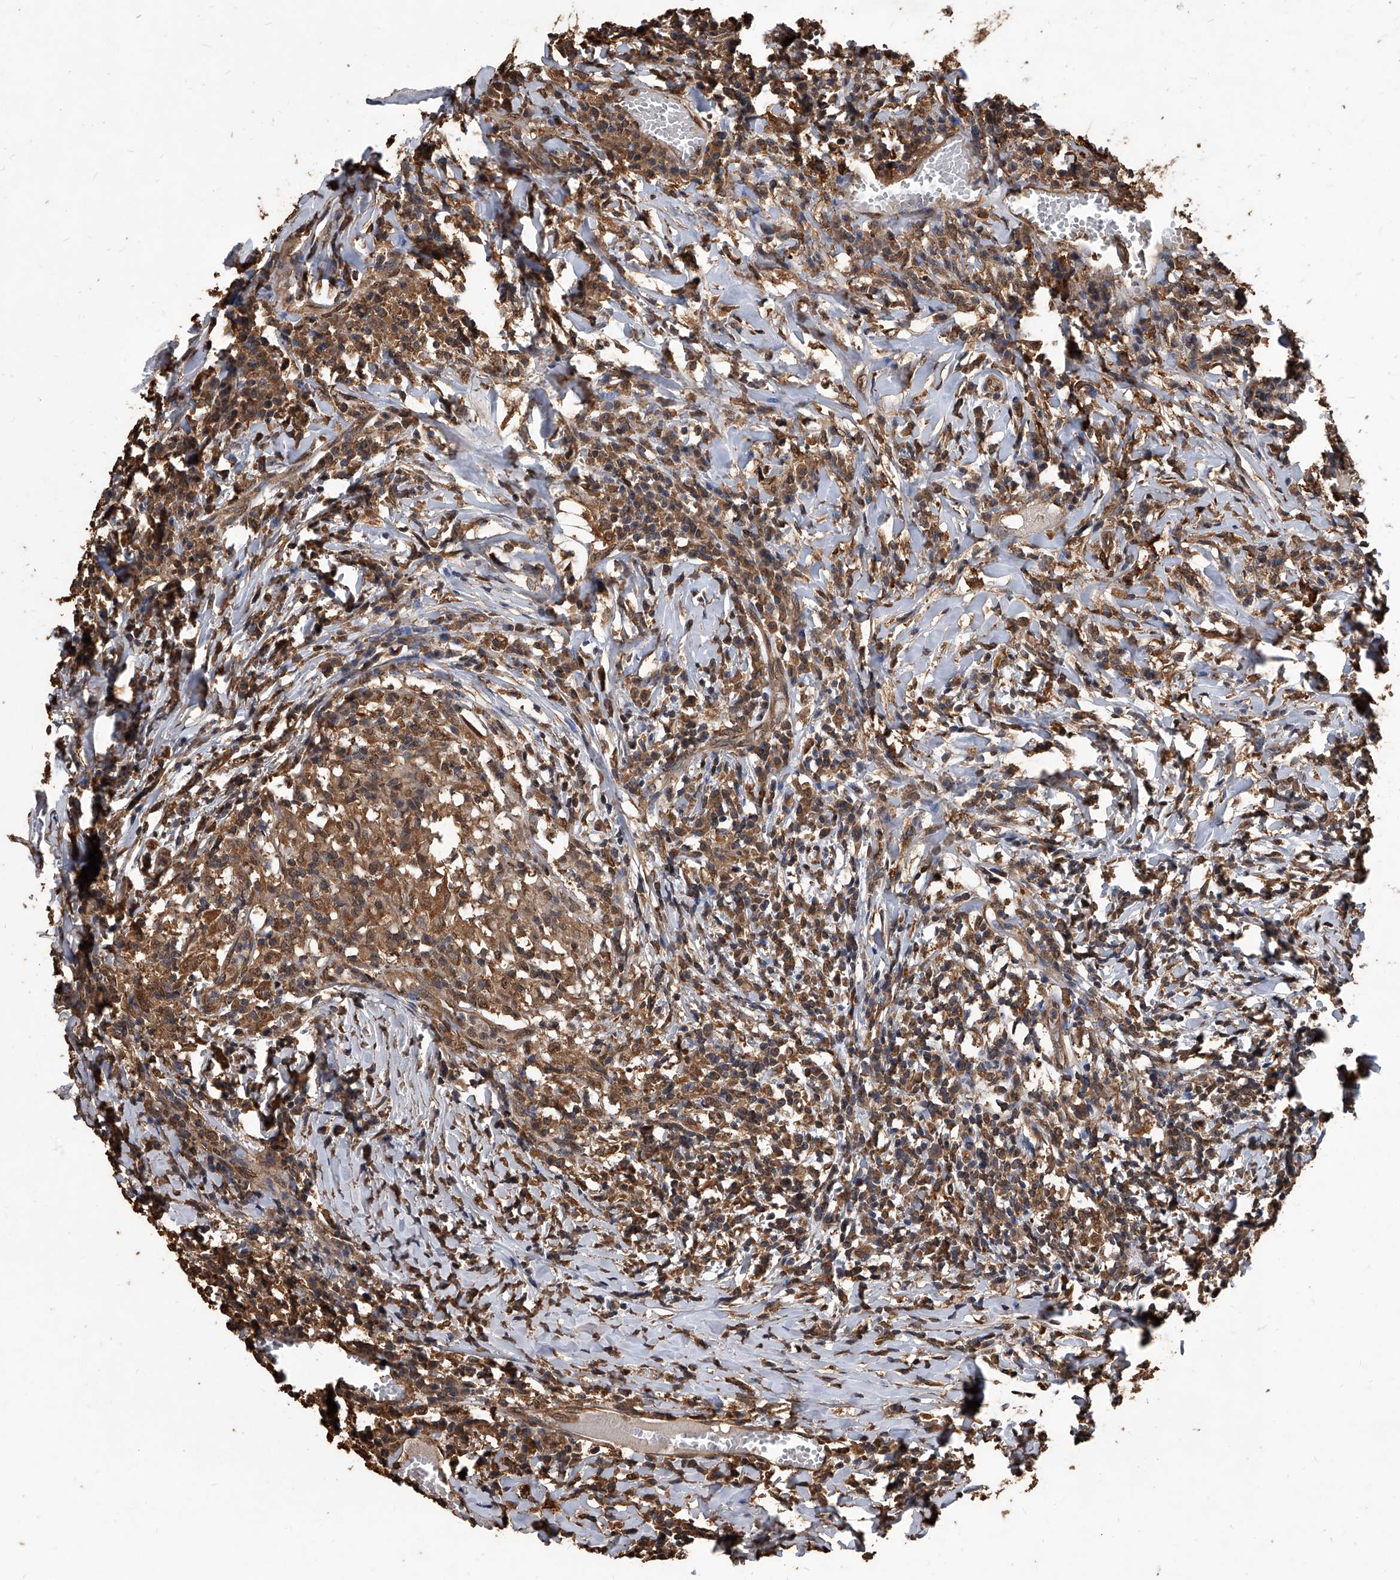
{"staining": {"intensity": "strong", "quantity": ">75%", "location": "cytoplasmic/membranous,nuclear"}, "tissue": "head and neck cancer", "cell_type": "Tumor cells", "image_type": "cancer", "snomed": [{"axis": "morphology", "description": "Adenocarcinoma, NOS"}, {"axis": "topography", "description": "Salivary gland"}, {"axis": "topography", "description": "Head-Neck"}], "caption": "The micrograph demonstrates a brown stain indicating the presence of a protein in the cytoplasmic/membranous and nuclear of tumor cells in head and neck cancer.", "gene": "FBXL4", "patient": {"sex": "female", "age": 65}}